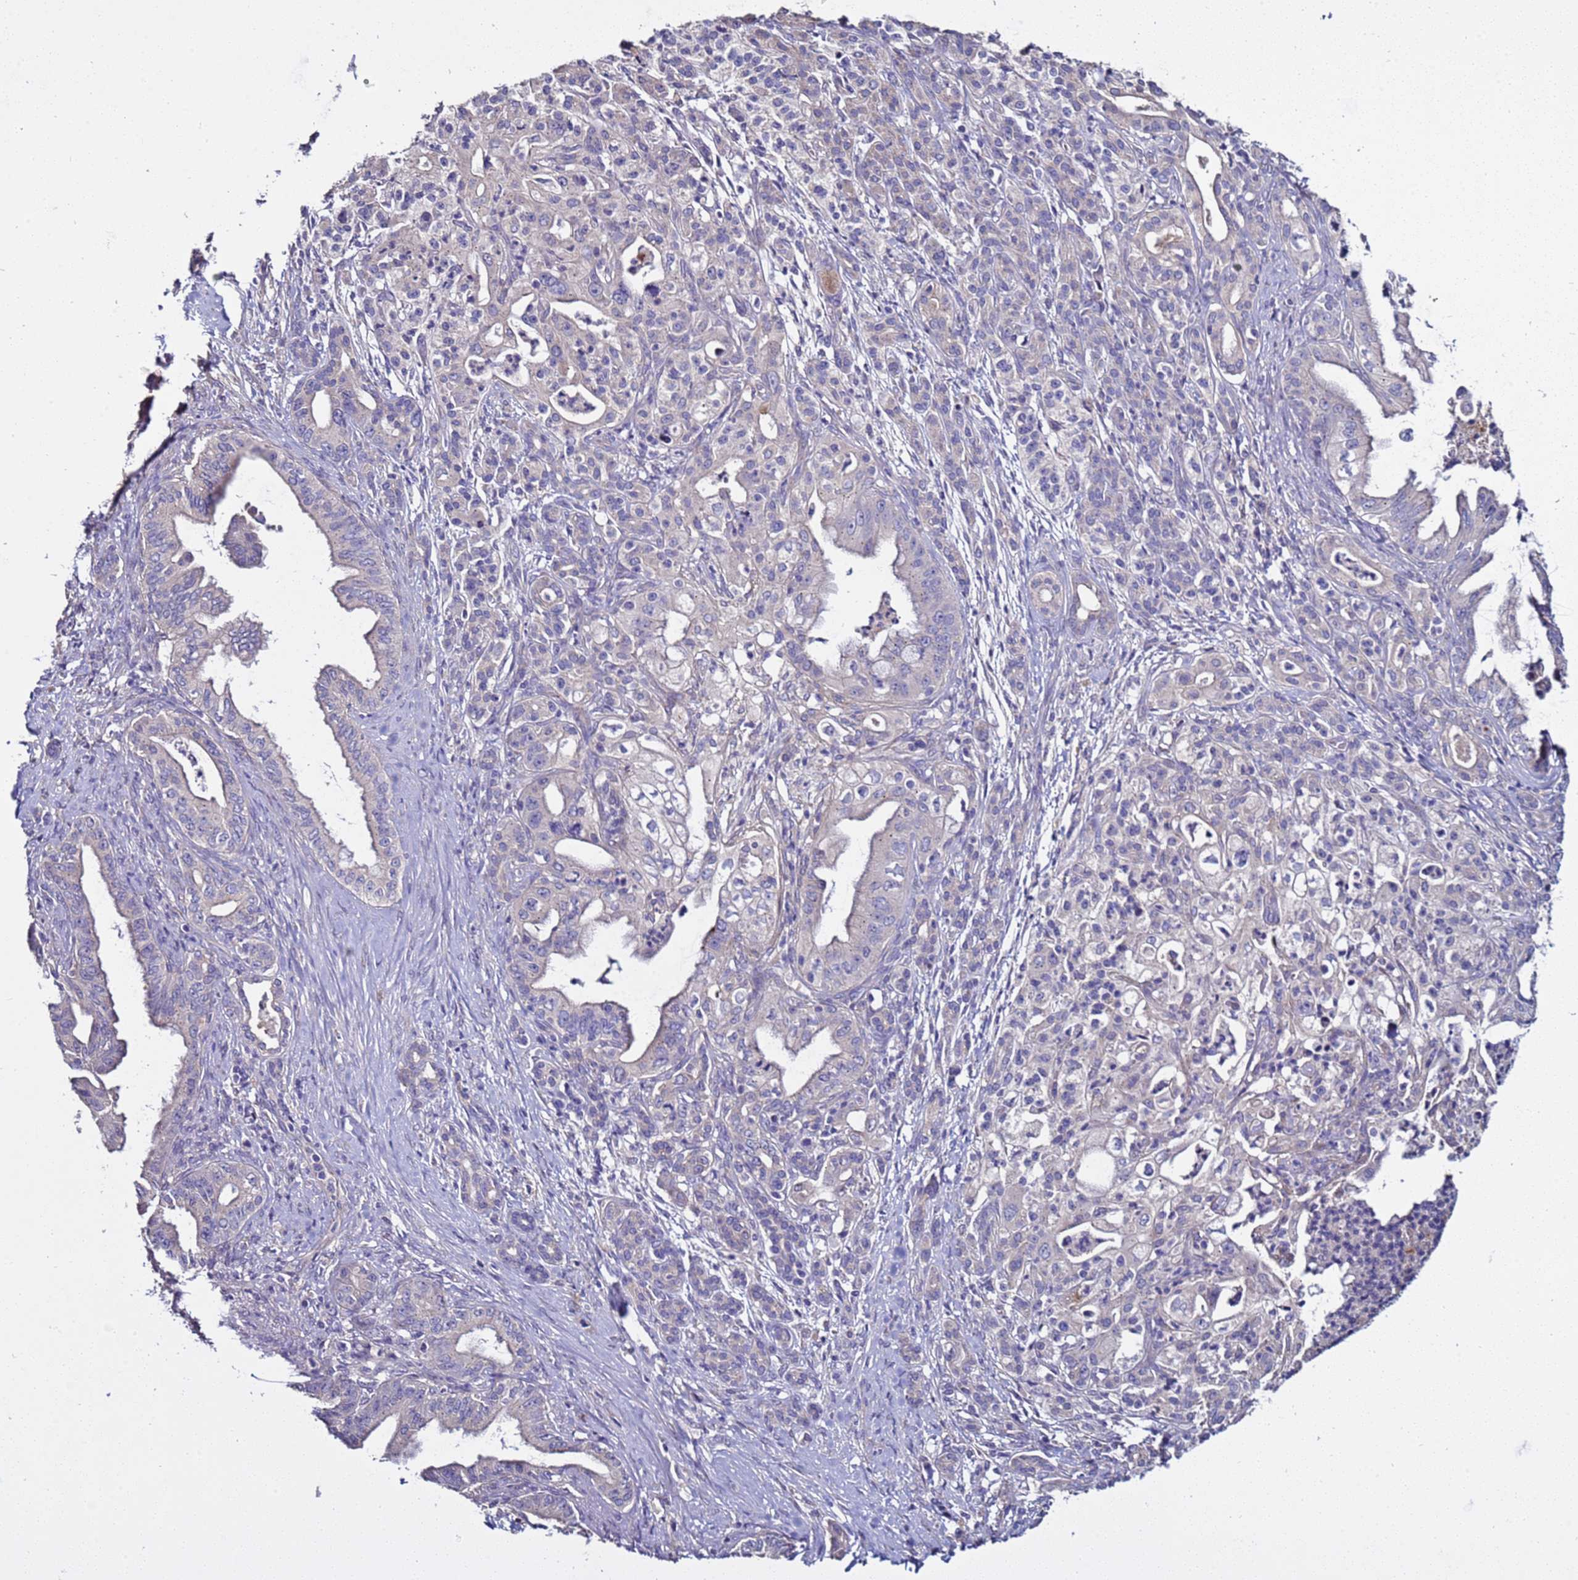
{"staining": {"intensity": "negative", "quantity": "none", "location": "none"}, "tissue": "pancreatic cancer", "cell_type": "Tumor cells", "image_type": "cancer", "snomed": [{"axis": "morphology", "description": "Adenocarcinoma, NOS"}, {"axis": "topography", "description": "Pancreas"}], "caption": "There is no significant staining in tumor cells of adenocarcinoma (pancreatic).", "gene": "RABL2B", "patient": {"sex": "male", "age": 58}}